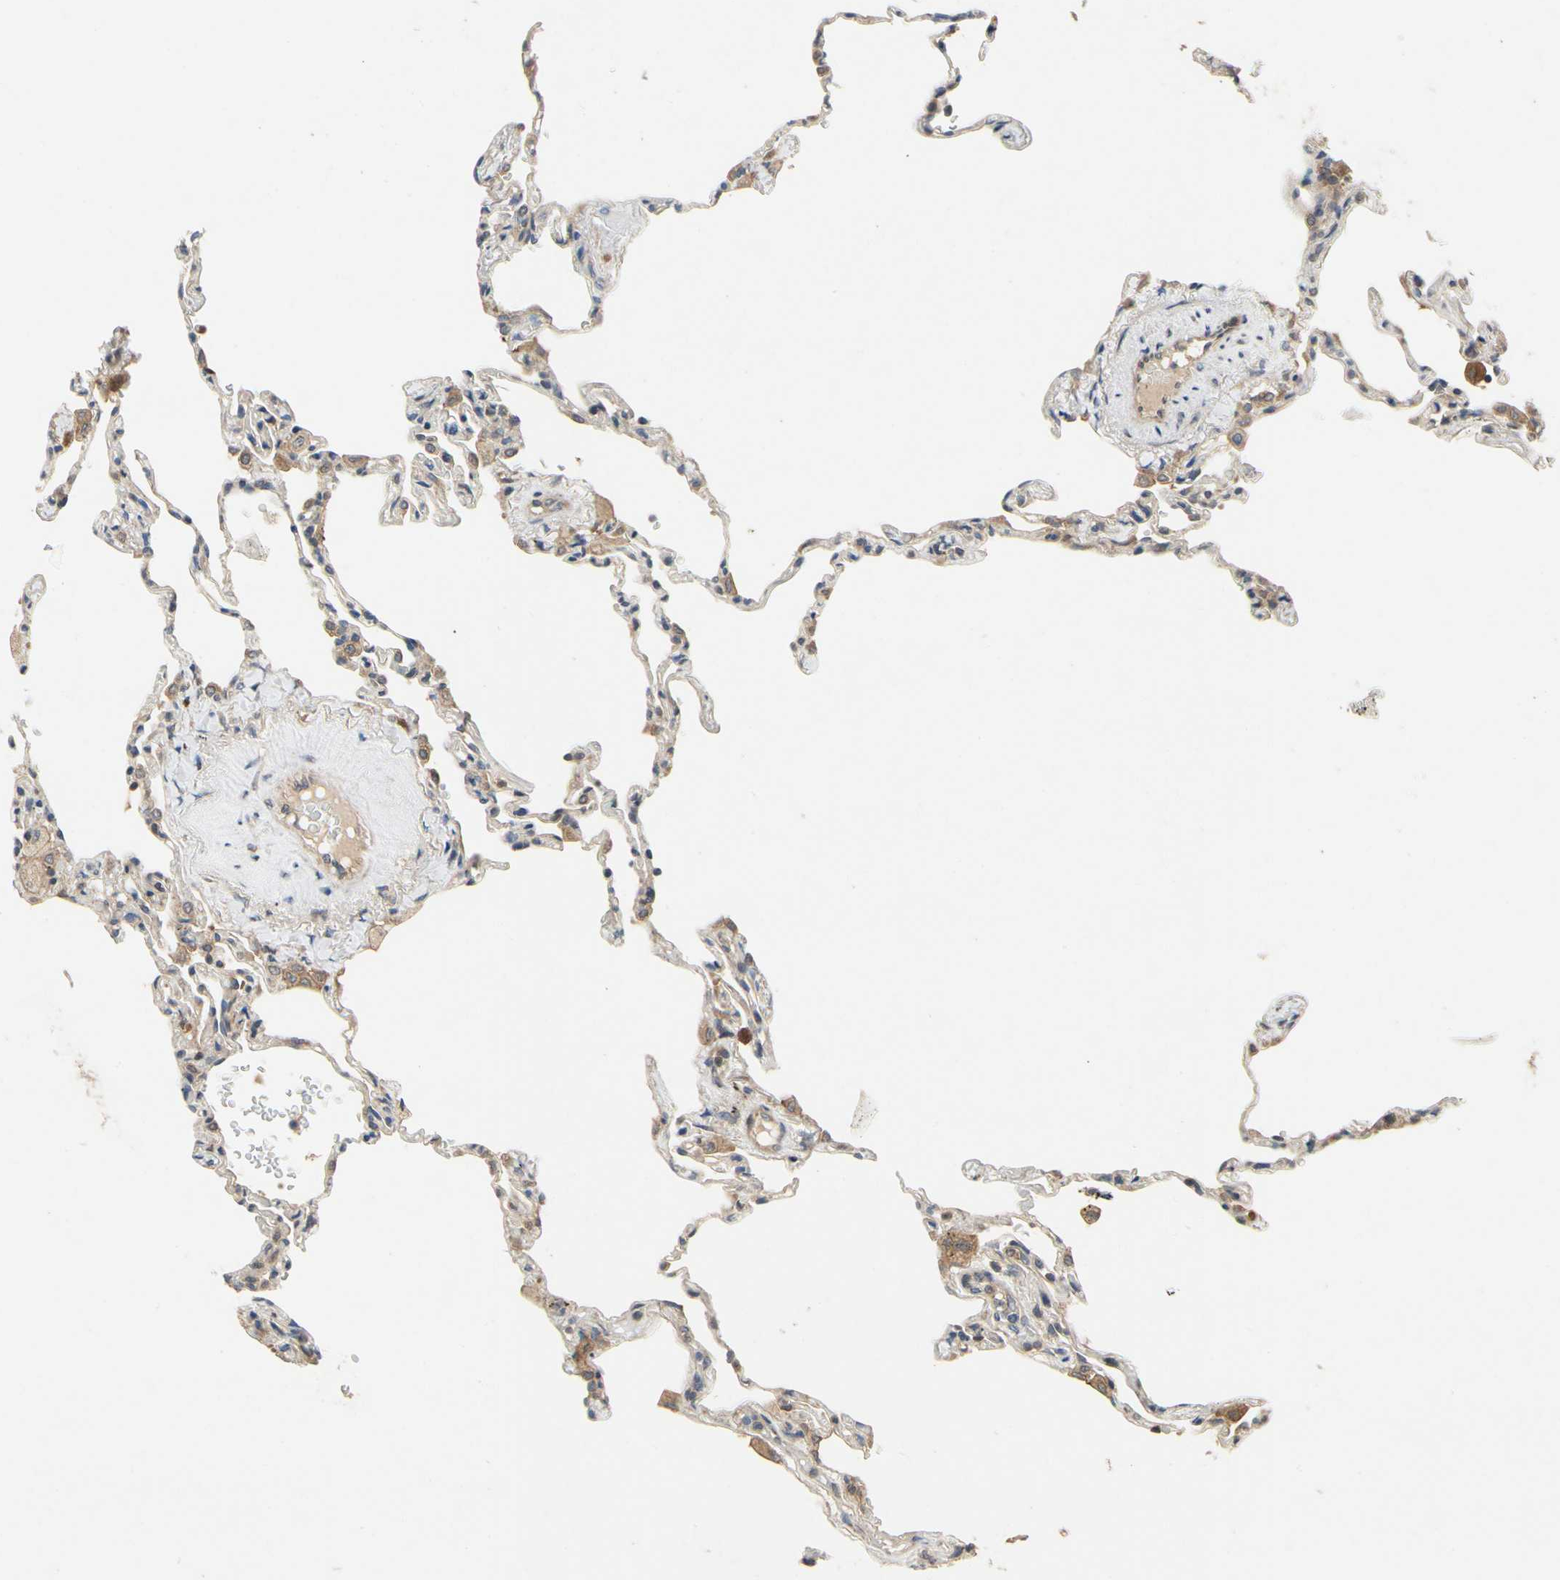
{"staining": {"intensity": "moderate", "quantity": "<25%", "location": "cytoplasmic/membranous"}, "tissue": "lung", "cell_type": "Alveolar cells", "image_type": "normal", "snomed": [{"axis": "morphology", "description": "Normal tissue, NOS"}, {"axis": "topography", "description": "Lung"}], "caption": "Immunohistochemistry (IHC) histopathology image of benign lung stained for a protein (brown), which reveals low levels of moderate cytoplasmic/membranous positivity in about <25% of alveolar cells.", "gene": "TDRP", "patient": {"sex": "male", "age": 59}}